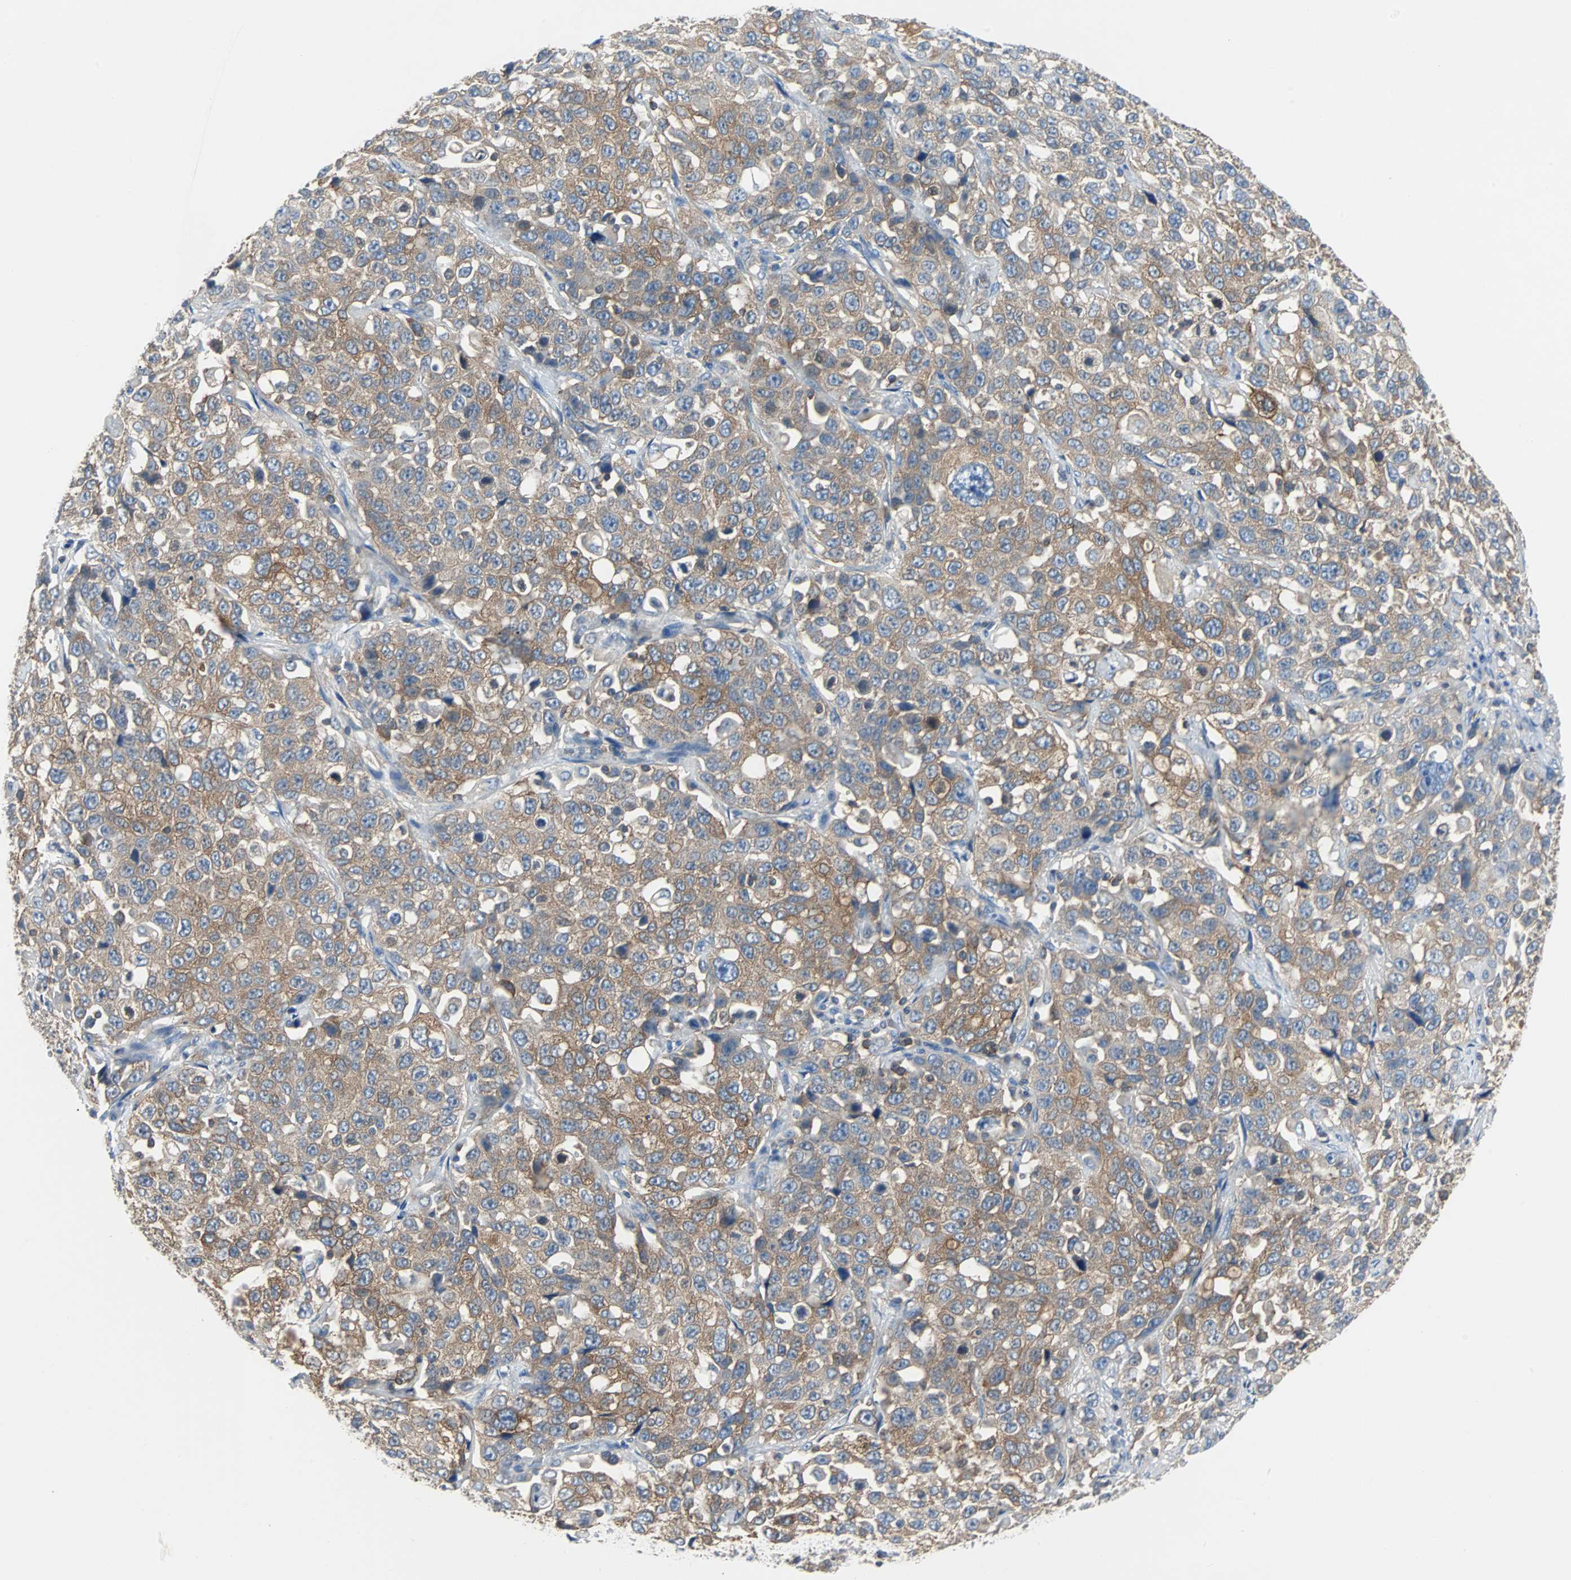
{"staining": {"intensity": "moderate", "quantity": ">75%", "location": "cytoplasmic/membranous"}, "tissue": "stomach cancer", "cell_type": "Tumor cells", "image_type": "cancer", "snomed": [{"axis": "morphology", "description": "Normal tissue, NOS"}, {"axis": "morphology", "description": "Adenocarcinoma, NOS"}, {"axis": "topography", "description": "Stomach"}], "caption": "An image of adenocarcinoma (stomach) stained for a protein exhibits moderate cytoplasmic/membranous brown staining in tumor cells.", "gene": "TSC22D4", "patient": {"sex": "male", "age": 48}}